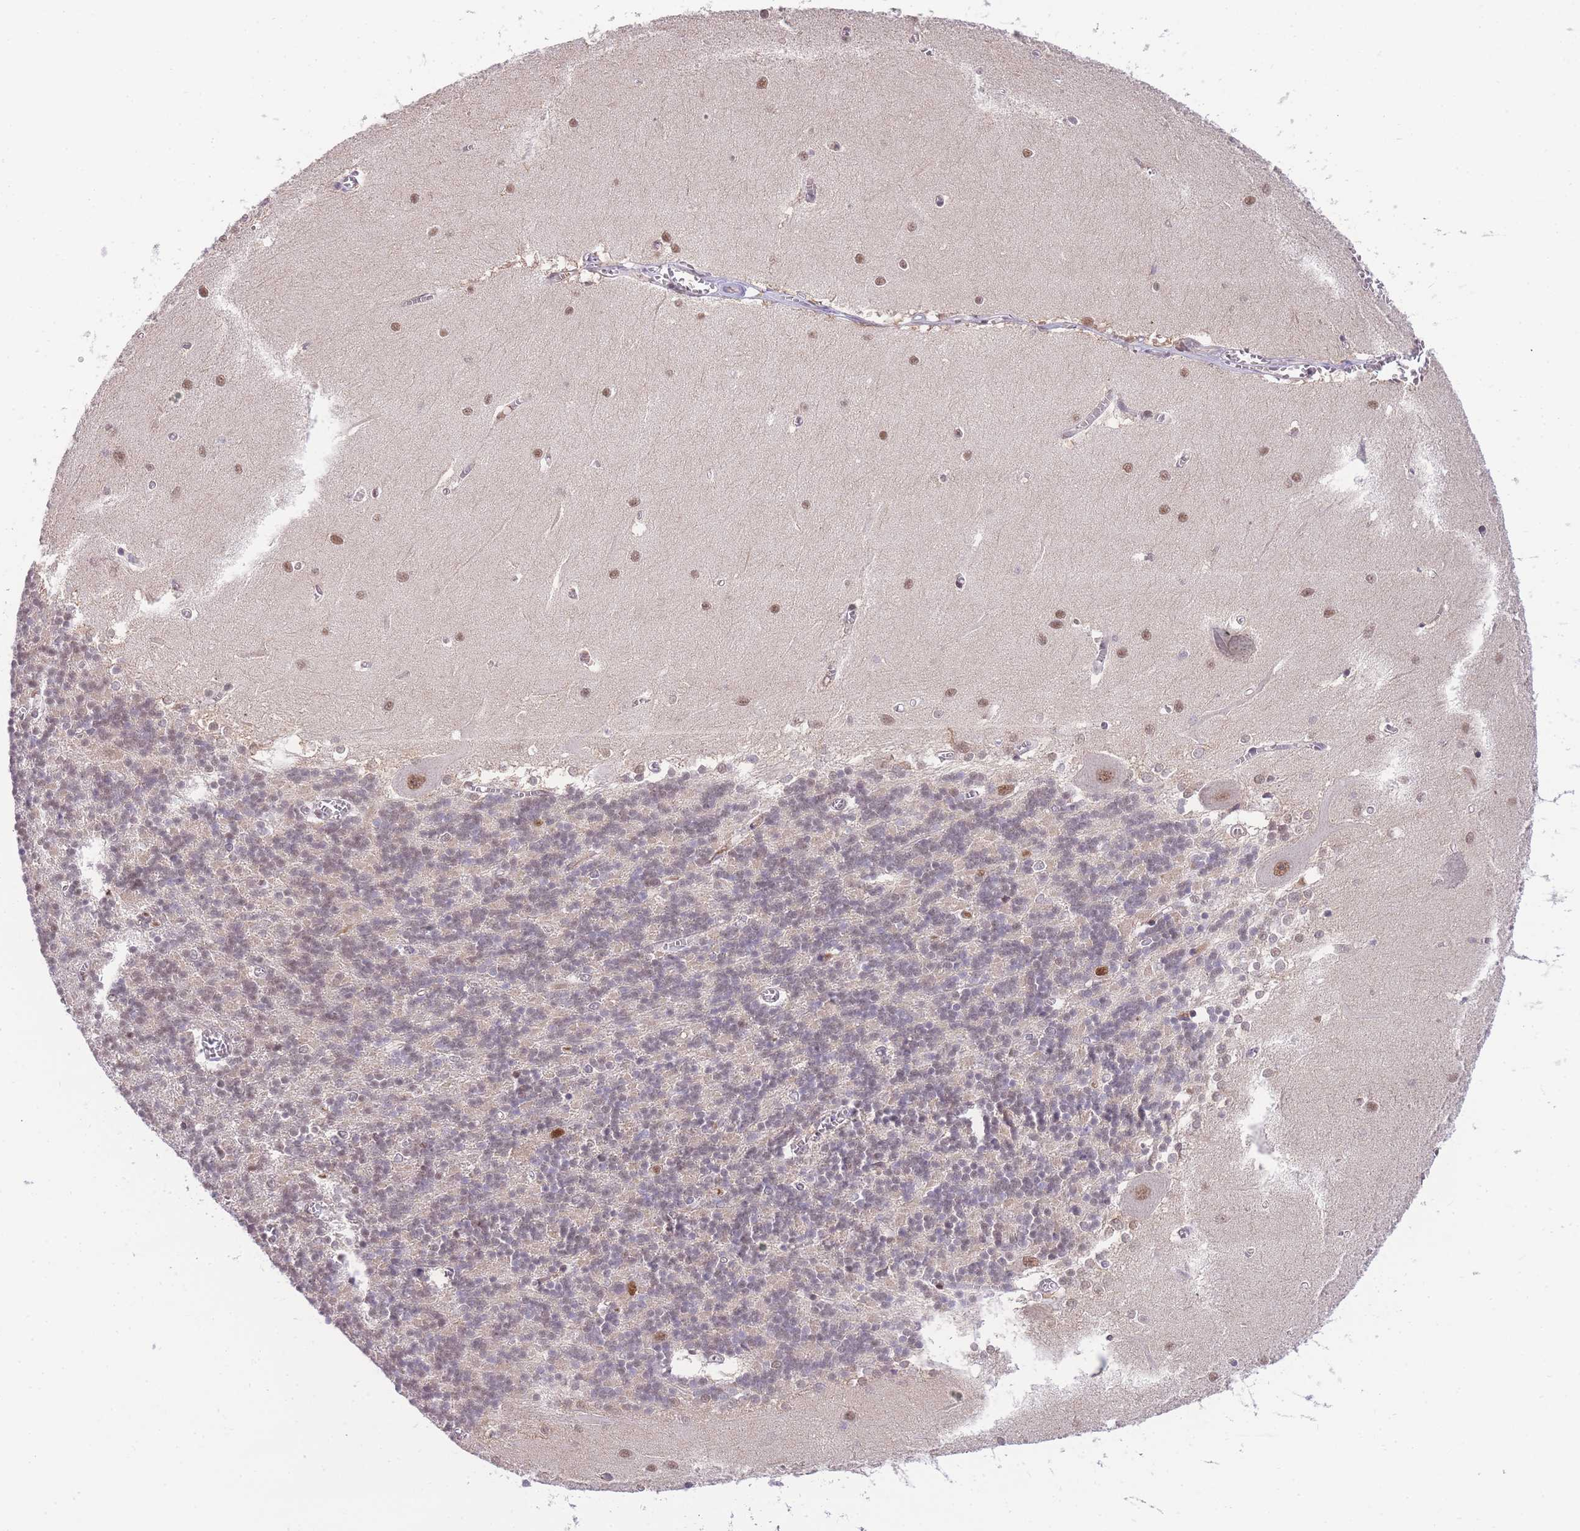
{"staining": {"intensity": "negative", "quantity": "none", "location": "none"}, "tissue": "cerebellum", "cell_type": "Cells in granular layer", "image_type": "normal", "snomed": [{"axis": "morphology", "description": "Normal tissue, NOS"}, {"axis": "topography", "description": "Cerebellum"}], "caption": "DAB immunohistochemical staining of normal human cerebellum displays no significant staining in cells in granular layer. (Brightfield microscopy of DAB immunohistochemistry (IHC) at high magnification).", "gene": "PUS10", "patient": {"sex": "male", "age": 37}}